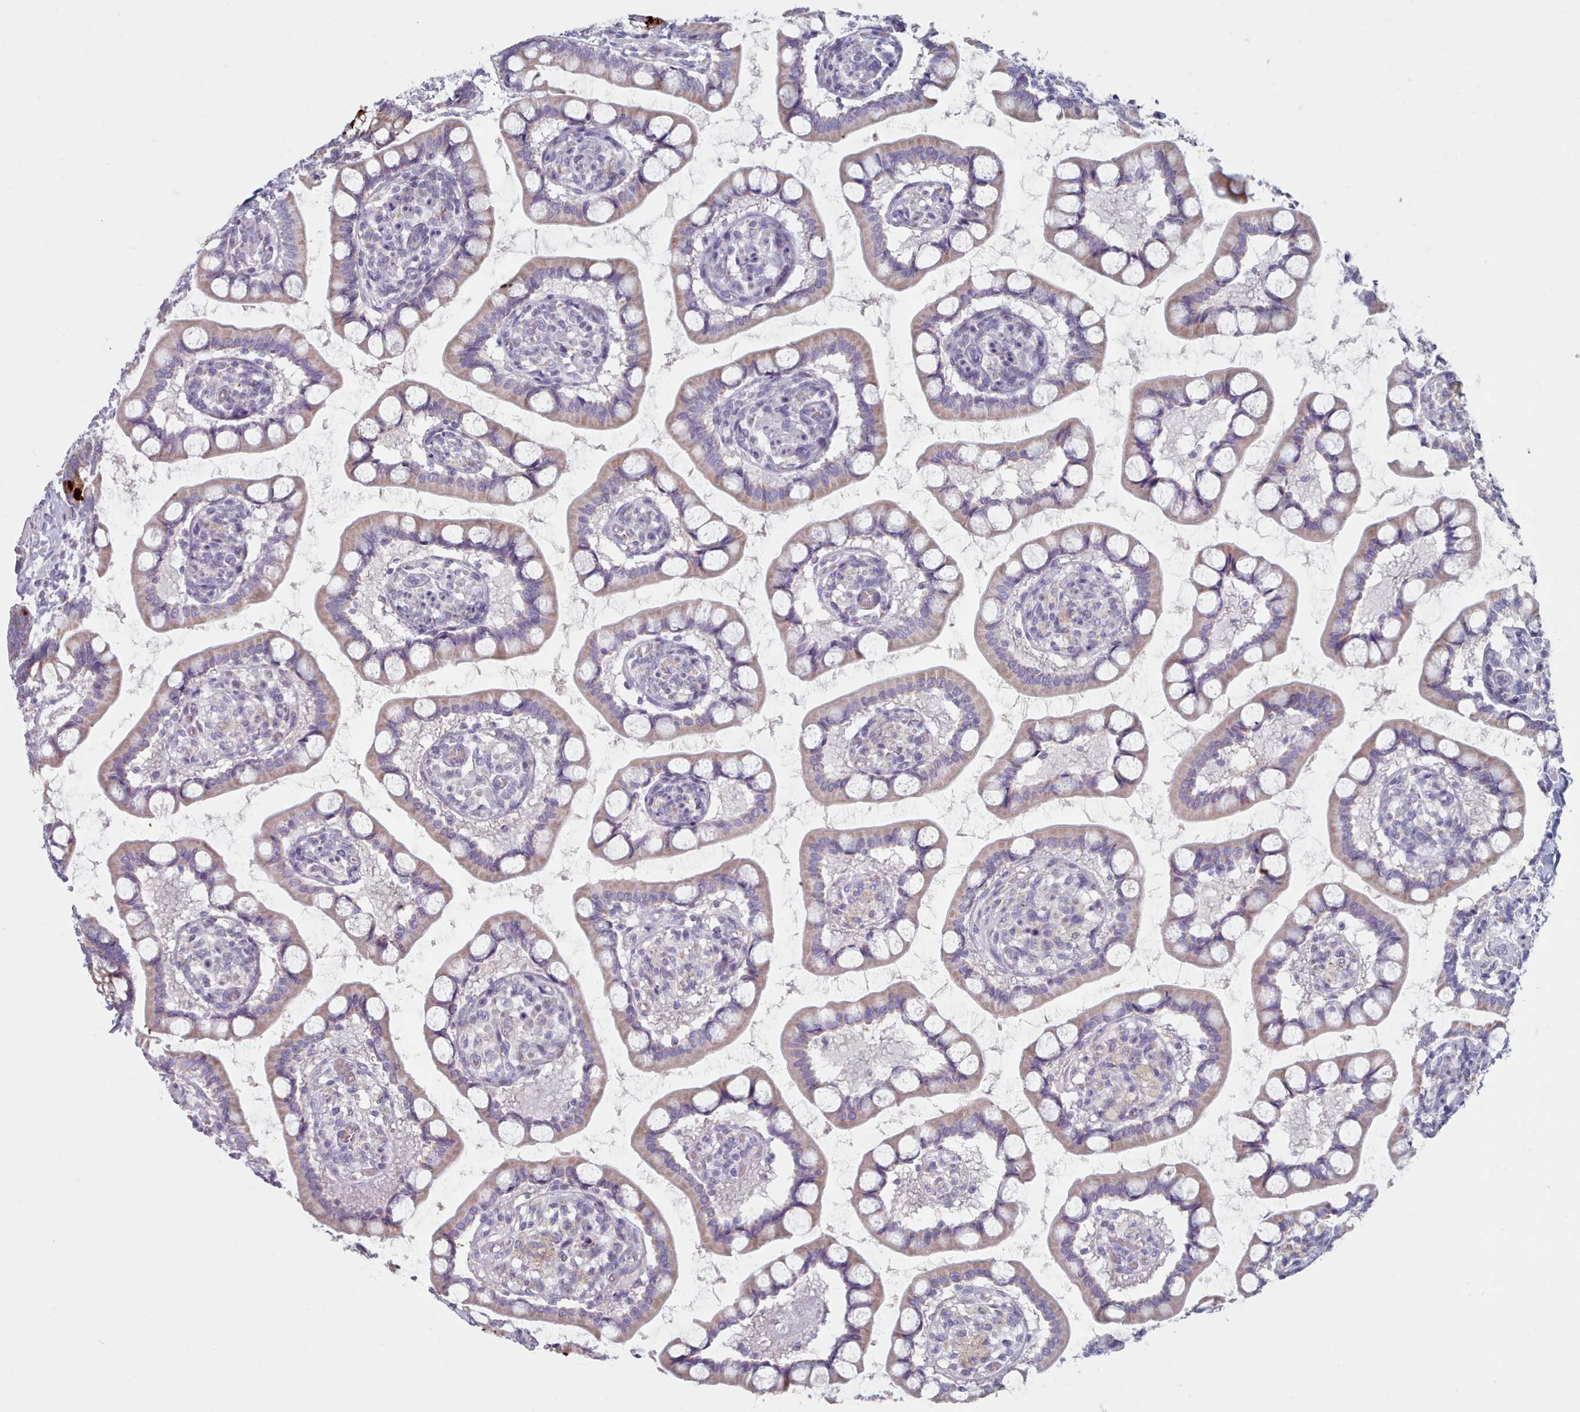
{"staining": {"intensity": "moderate", "quantity": ">75%", "location": "cytoplasmic/membranous"}, "tissue": "small intestine", "cell_type": "Glandular cells", "image_type": "normal", "snomed": [{"axis": "morphology", "description": "Normal tissue, NOS"}, {"axis": "topography", "description": "Small intestine"}], "caption": "Protein staining reveals moderate cytoplasmic/membranous positivity in approximately >75% of glandular cells in unremarkable small intestine.", "gene": "HAO1", "patient": {"sex": "male", "age": 52}}